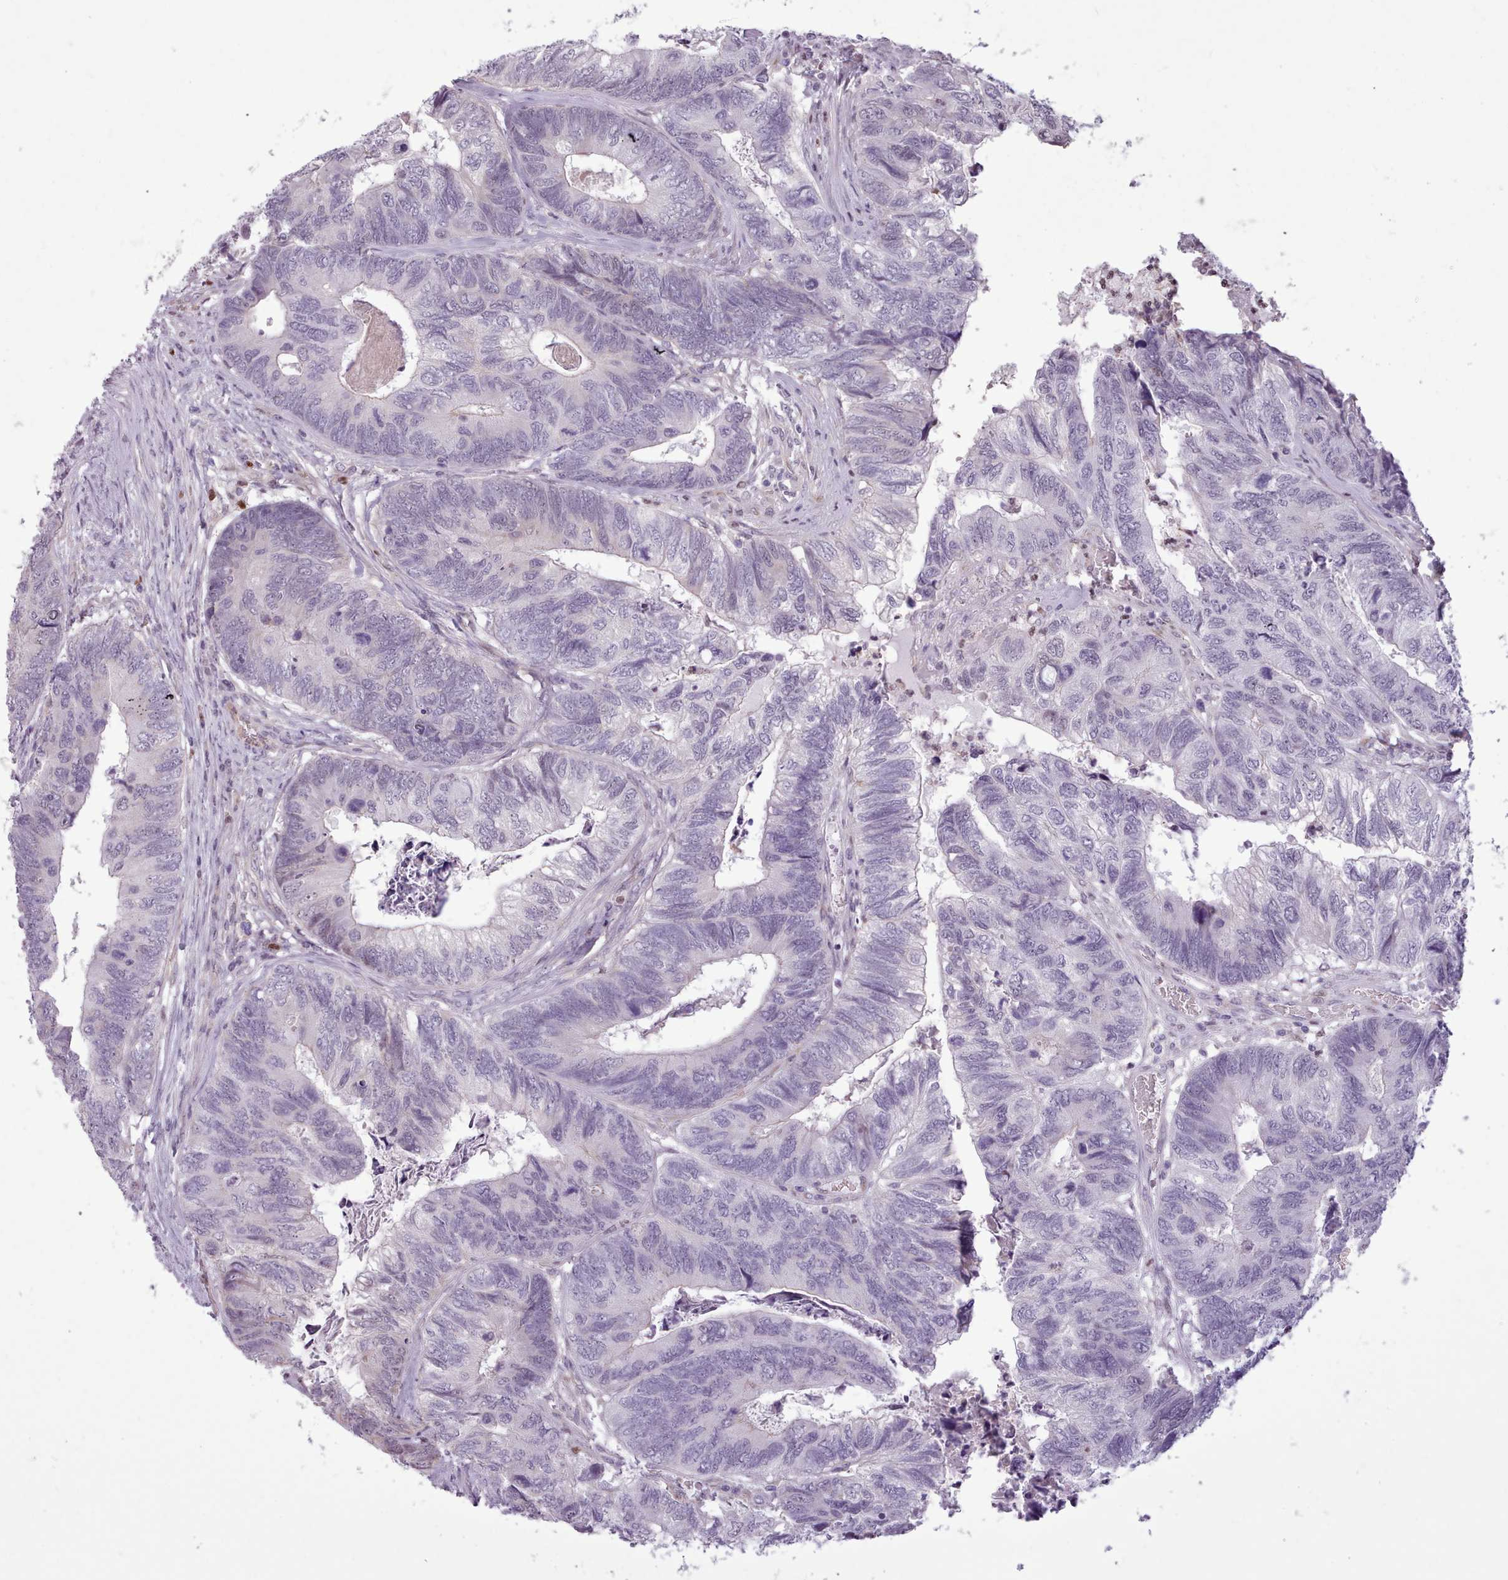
{"staining": {"intensity": "negative", "quantity": "none", "location": "none"}, "tissue": "colorectal cancer", "cell_type": "Tumor cells", "image_type": "cancer", "snomed": [{"axis": "morphology", "description": "Adenocarcinoma, NOS"}, {"axis": "topography", "description": "Colon"}], "caption": "This is an immunohistochemistry histopathology image of adenocarcinoma (colorectal). There is no positivity in tumor cells.", "gene": "SLURP1", "patient": {"sex": "female", "age": 67}}